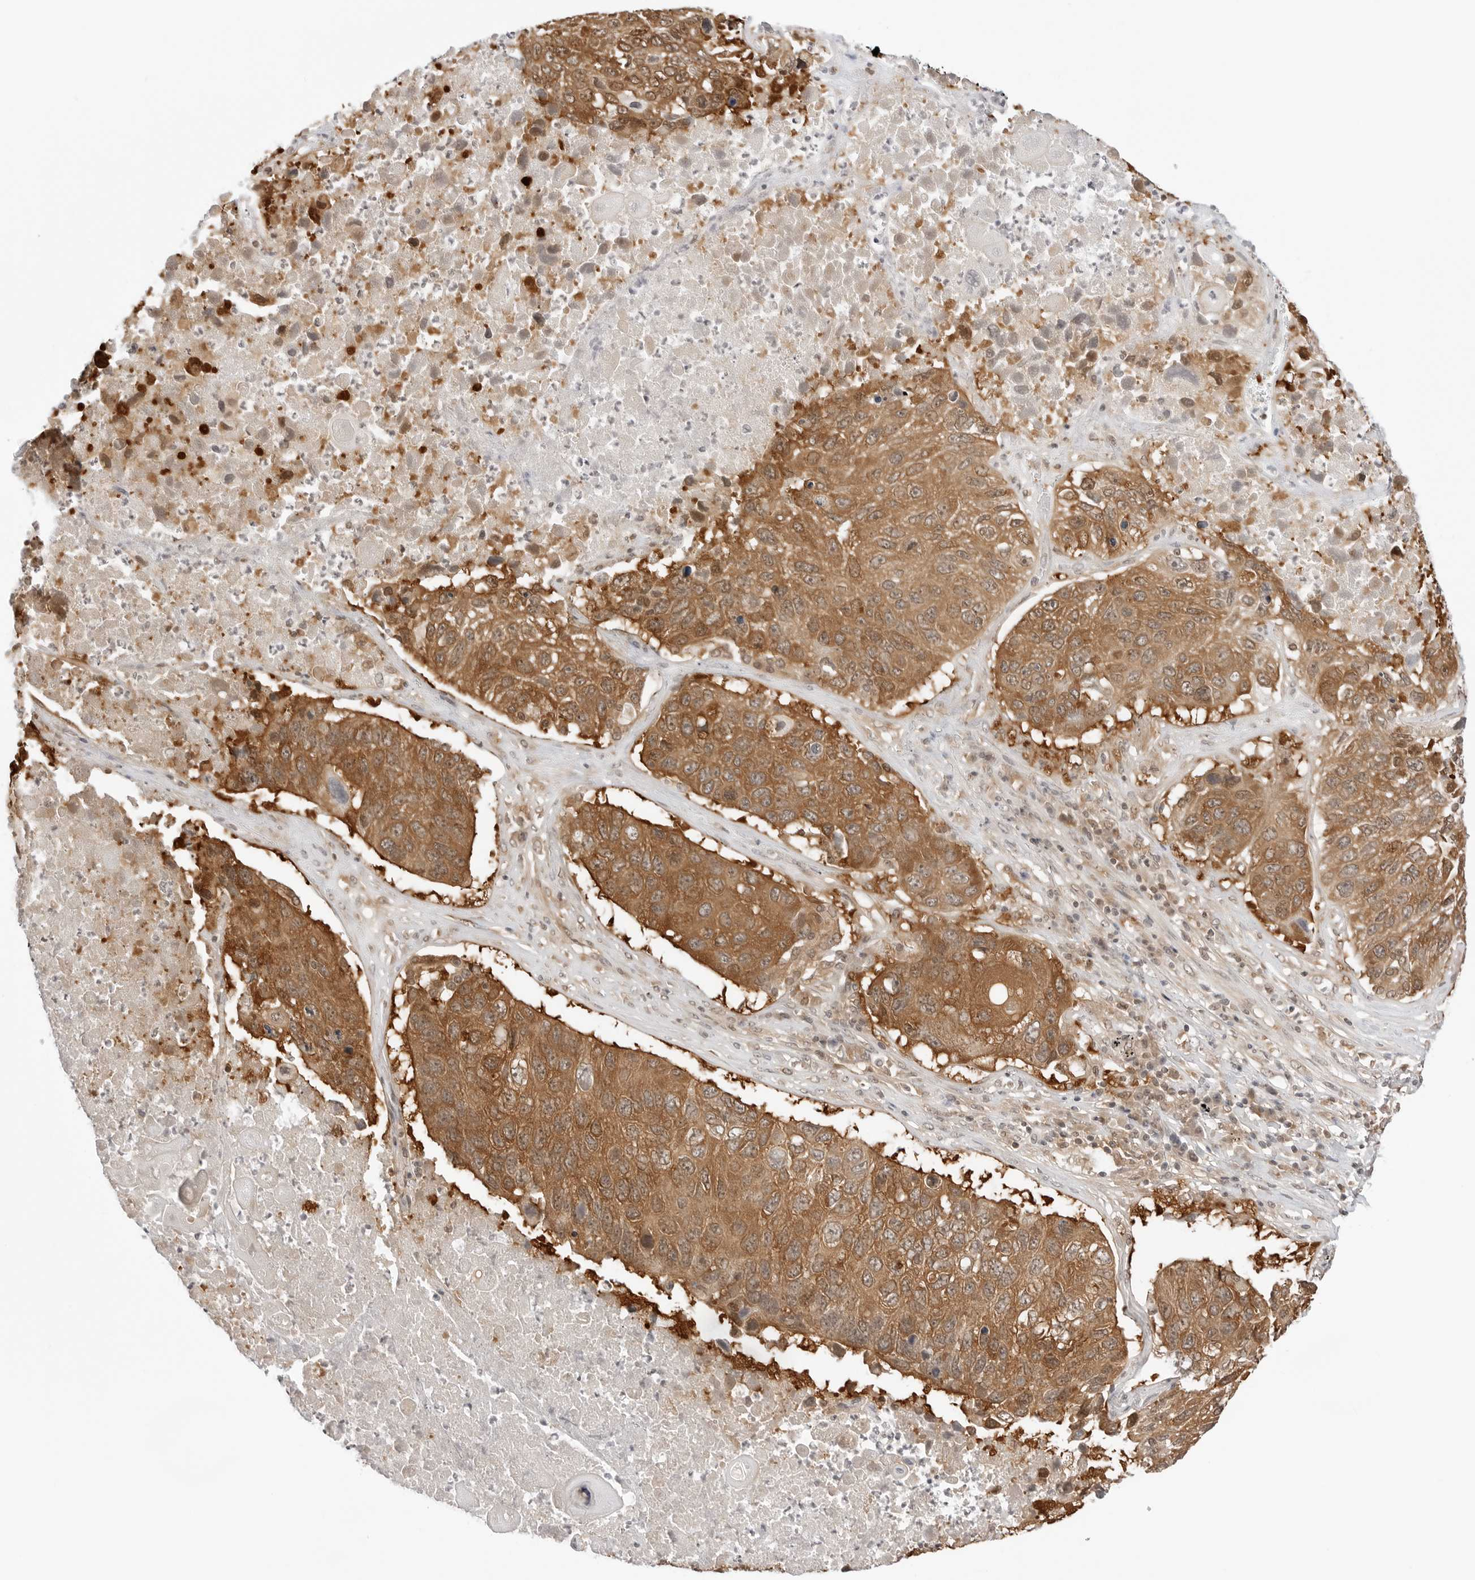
{"staining": {"intensity": "strong", "quantity": ">75%", "location": "cytoplasmic/membranous,nuclear"}, "tissue": "lung cancer", "cell_type": "Tumor cells", "image_type": "cancer", "snomed": [{"axis": "morphology", "description": "Squamous cell carcinoma, NOS"}, {"axis": "topography", "description": "Lung"}], "caption": "High-magnification brightfield microscopy of lung cancer (squamous cell carcinoma) stained with DAB (3,3'-diaminobenzidine) (brown) and counterstained with hematoxylin (blue). tumor cells exhibit strong cytoplasmic/membranous and nuclear expression is appreciated in approximately>75% of cells. The staining was performed using DAB (3,3'-diaminobenzidine) to visualize the protein expression in brown, while the nuclei were stained in blue with hematoxylin (Magnification: 20x).", "gene": "NUDC", "patient": {"sex": "male", "age": 61}}